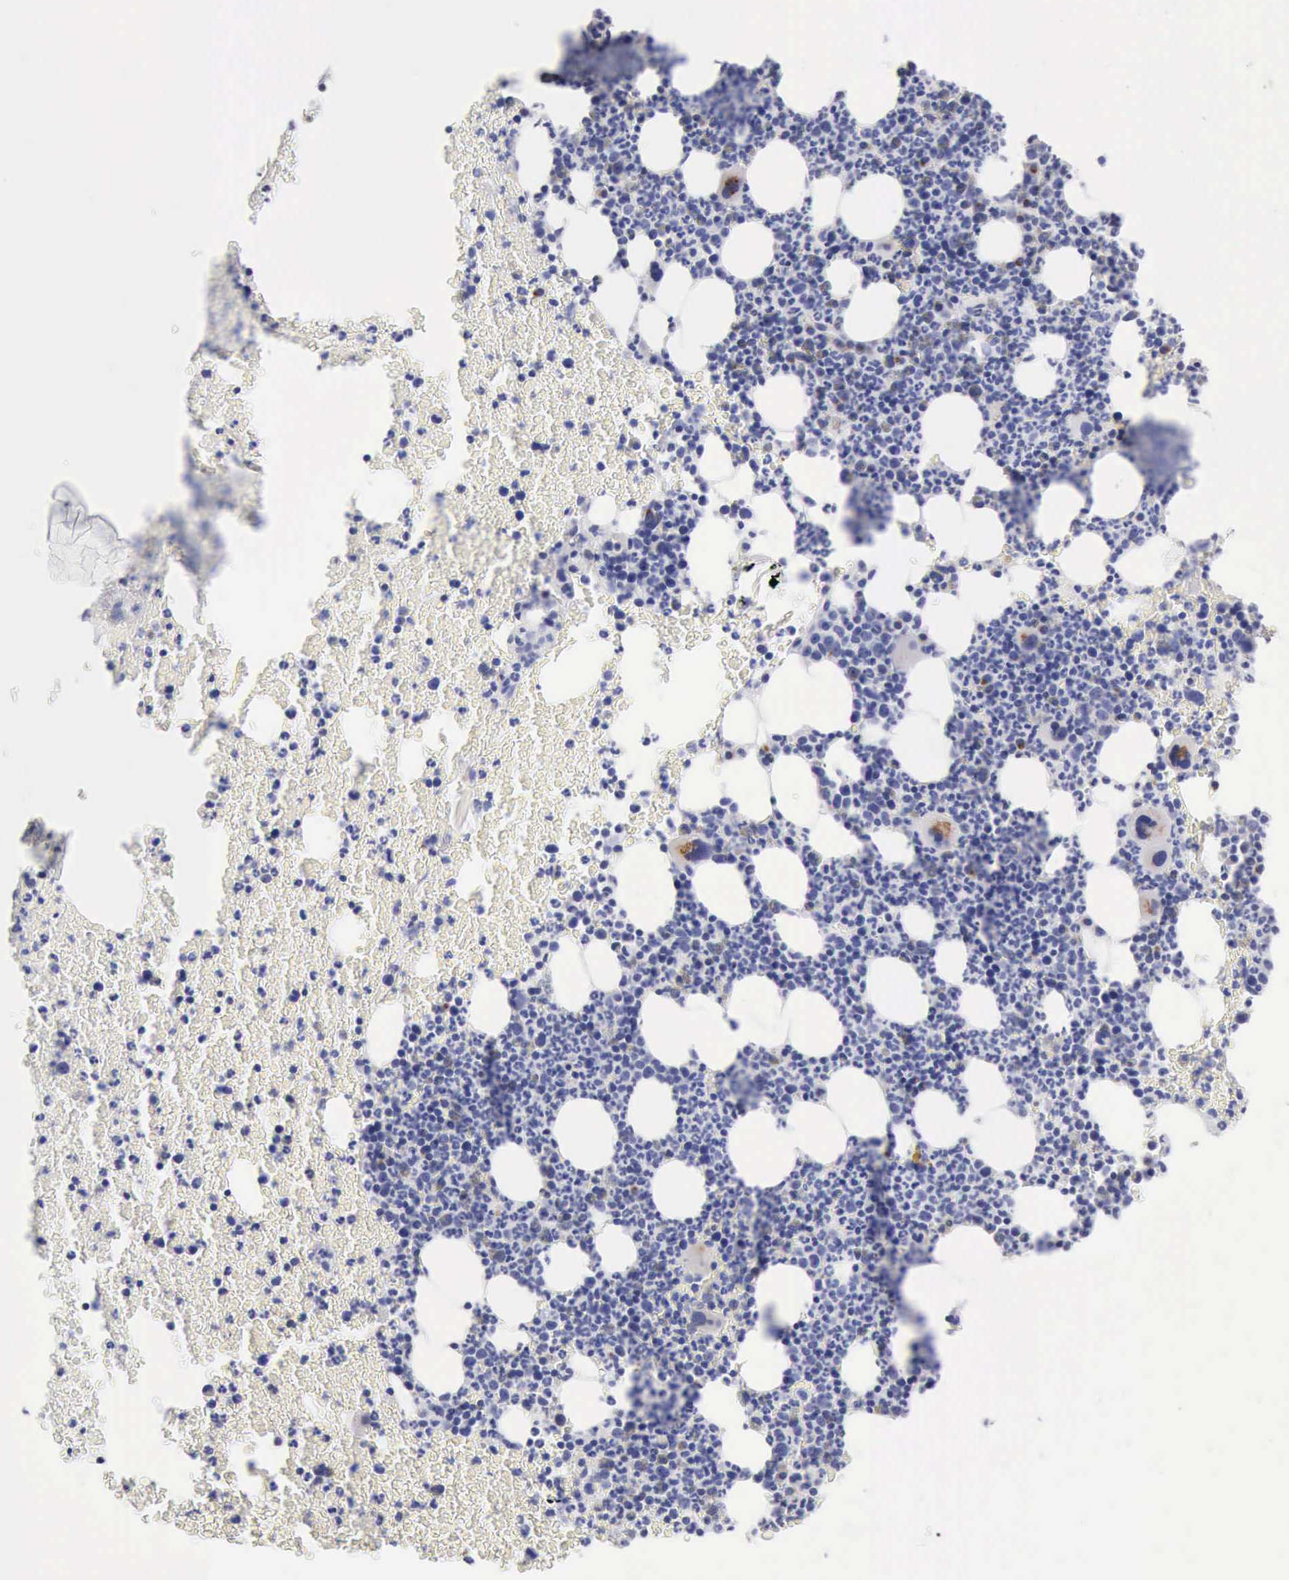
{"staining": {"intensity": "weak", "quantity": "<25%", "location": "cytoplasmic/membranous"}, "tissue": "bone marrow", "cell_type": "Hematopoietic cells", "image_type": "normal", "snomed": [{"axis": "morphology", "description": "Normal tissue, NOS"}, {"axis": "topography", "description": "Bone marrow"}], "caption": "The immunohistochemistry (IHC) histopathology image has no significant expression in hematopoietic cells of bone marrow. (Stains: DAB immunohistochemistry (IHC) with hematoxylin counter stain, Microscopy: brightfield microscopy at high magnification).", "gene": "ANGEL1", "patient": {"sex": "female", "age": 52}}